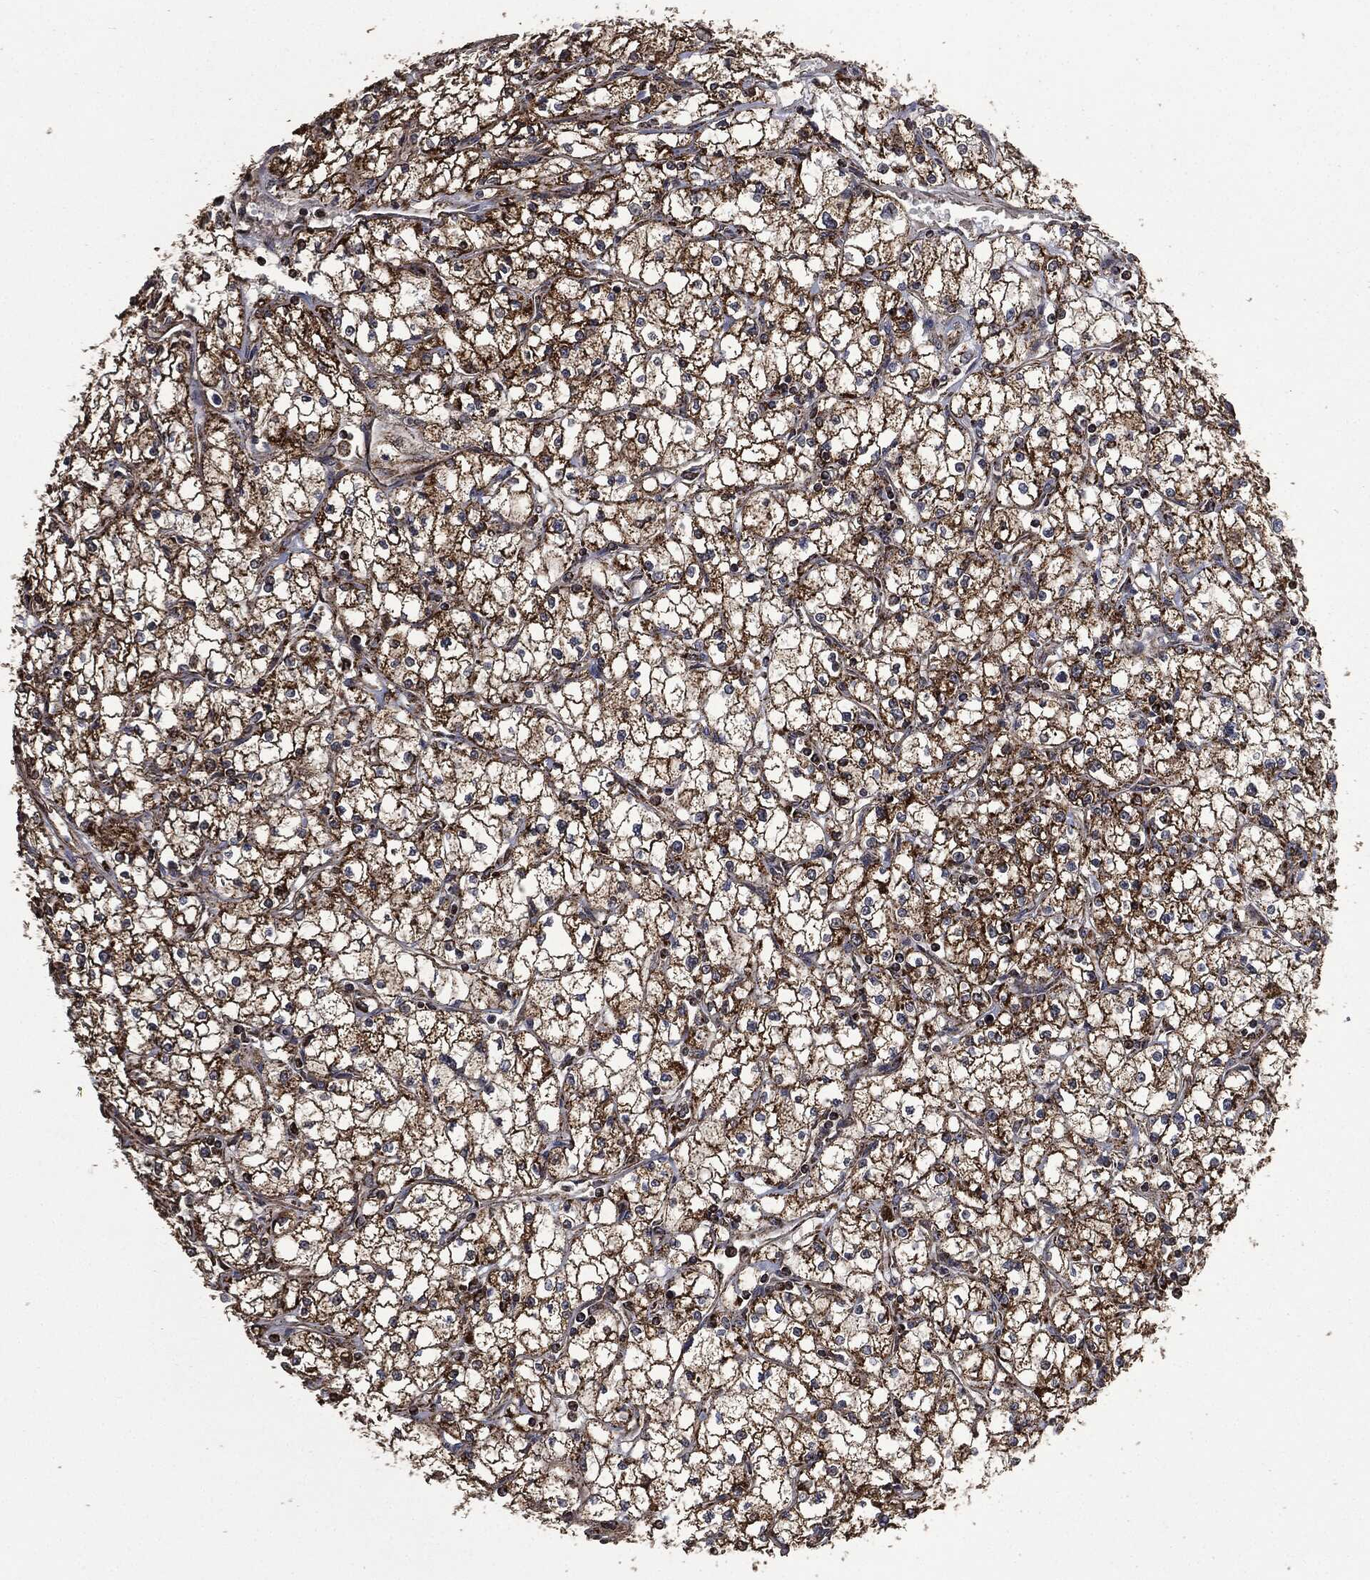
{"staining": {"intensity": "strong", "quantity": ">75%", "location": "cytoplasmic/membranous"}, "tissue": "renal cancer", "cell_type": "Tumor cells", "image_type": "cancer", "snomed": [{"axis": "morphology", "description": "Adenocarcinoma, NOS"}, {"axis": "topography", "description": "Kidney"}], "caption": "Strong cytoplasmic/membranous expression is identified in approximately >75% of tumor cells in renal cancer (adenocarcinoma).", "gene": "LIG3", "patient": {"sex": "male", "age": 67}}